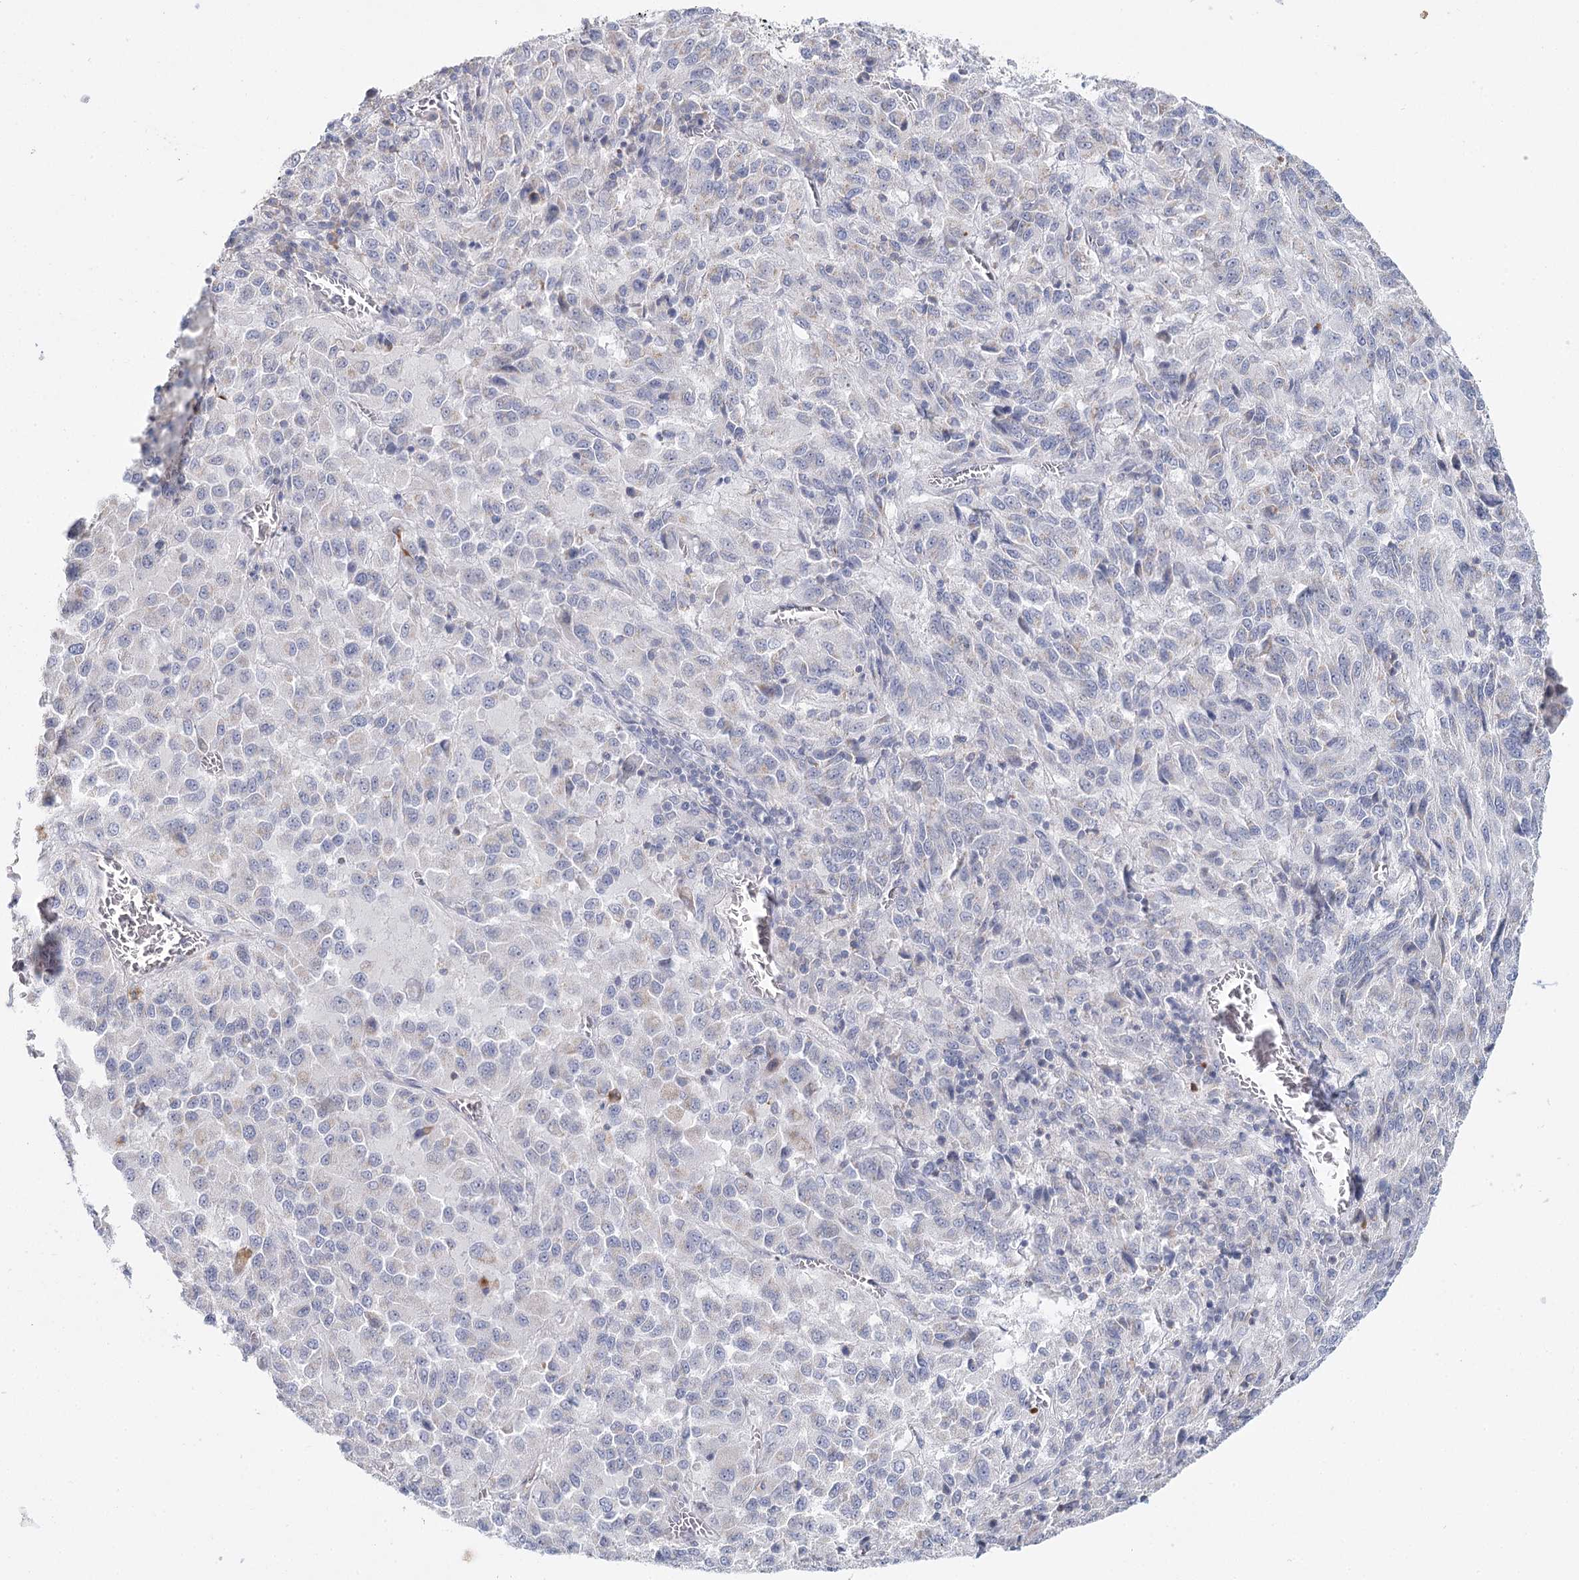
{"staining": {"intensity": "negative", "quantity": "none", "location": "none"}, "tissue": "melanoma", "cell_type": "Tumor cells", "image_type": "cancer", "snomed": [{"axis": "morphology", "description": "Malignant melanoma, Metastatic site"}, {"axis": "topography", "description": "Lung"}], "caption": "Protein analysis of malignant melanoma (metastatic site) exhibits no significant staining in tumor cells.", "gene": "ARHGAP44", "patient": {"sex": "male", "age": 64}}